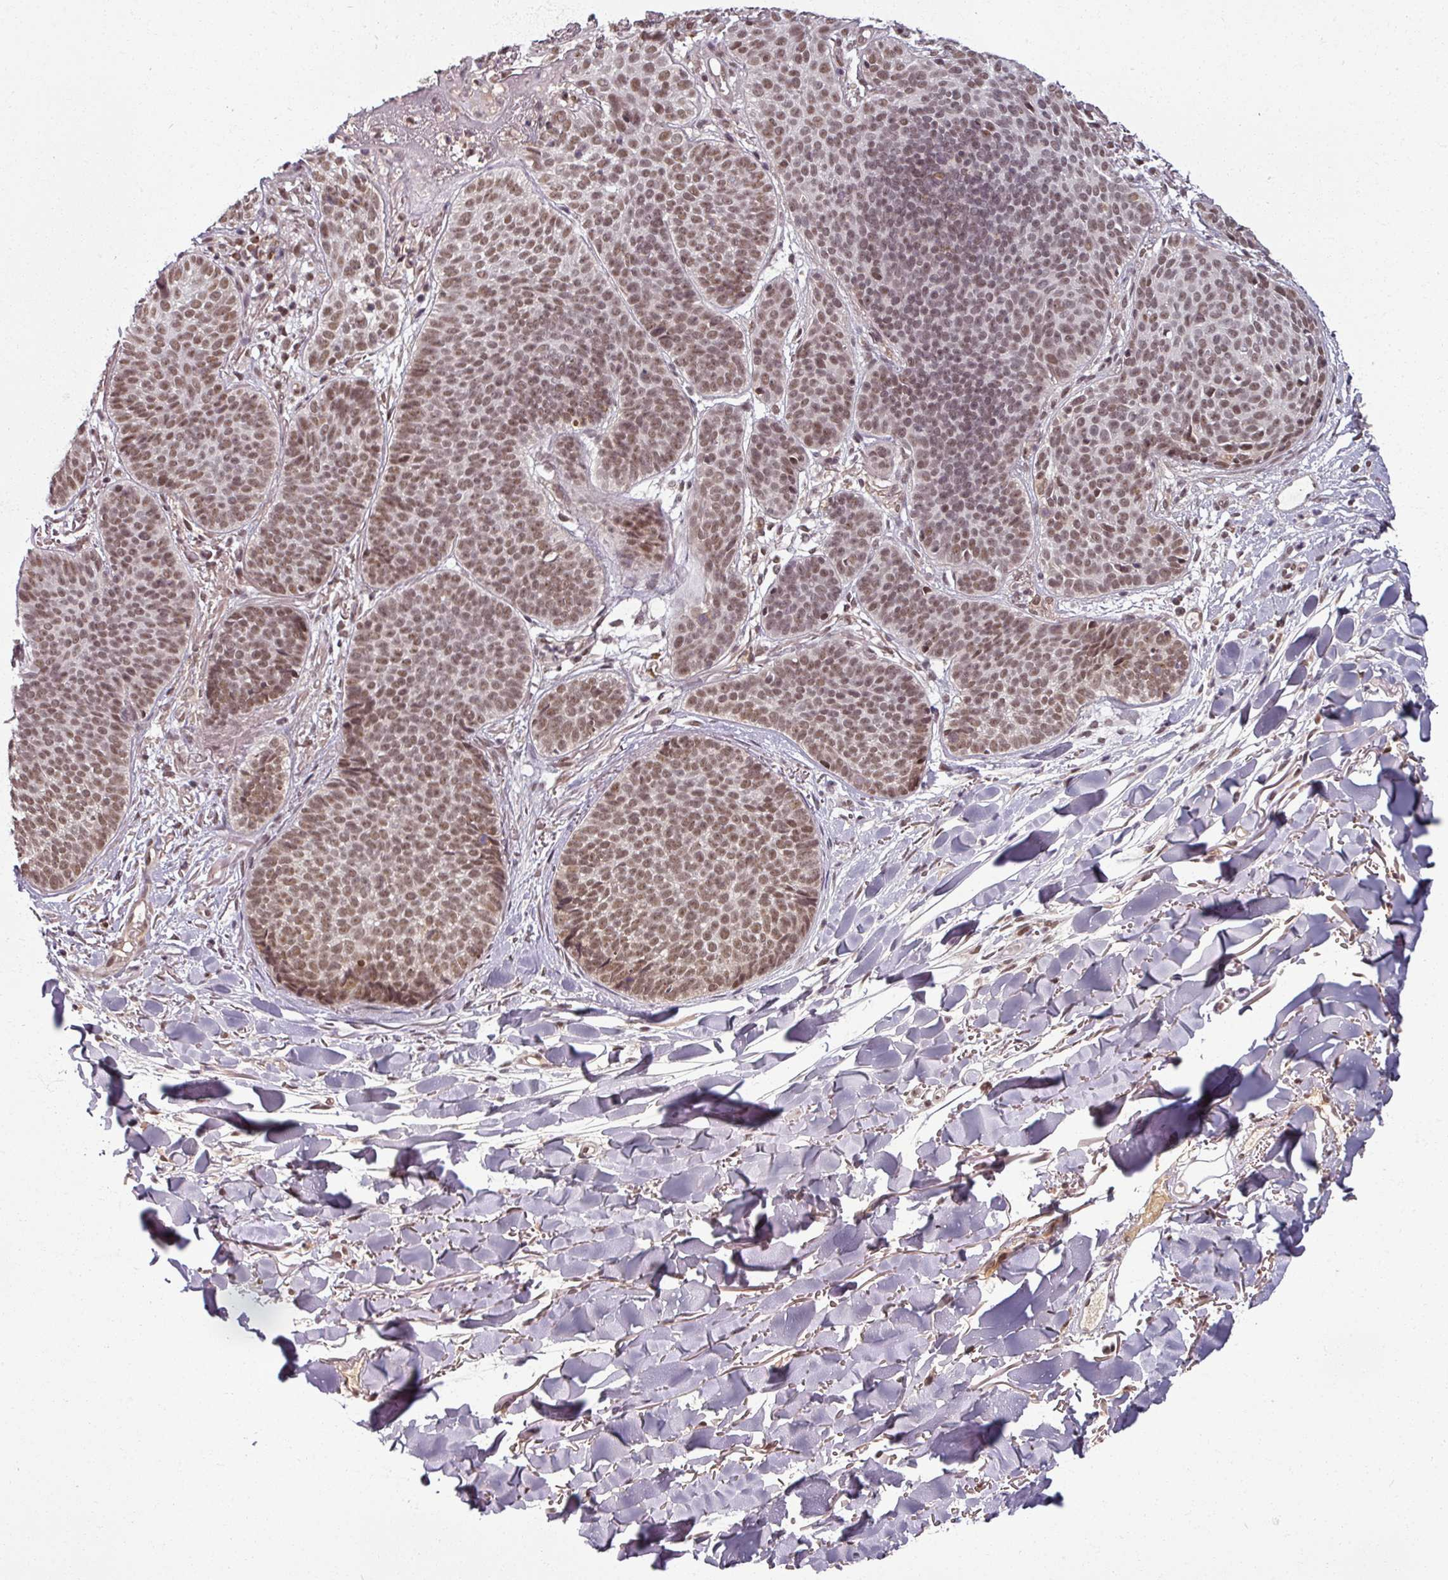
{"staining": {"intensity": "moderate", "quantity": ">75%", "location": "nuclear"}, "tissue": "skin cancer", "cell_type": "Tumor cells", "image_type": "cancer", "snomed": [{"axis": "morphology", "description": "Basal cell carcinoma"}, {"axis": "topography", "description": "Skin"}, {"axis": "topography", "description": "Skin of neck"}, {"axis": "topography", "description": "Skin of shoulder"}, {"axis": "topography", "description": "Skin of back"}], "caption": "A brown stain shows moderate nuclear staining of a protein in human skin basal cell carcinoma tumor cells. (DAB (3,3'-diaminobenzidine) IHC with brightfield microscopy, high magnification).", "gene": "POLR2G", "patient": {"sex": "male", "age": 80}}